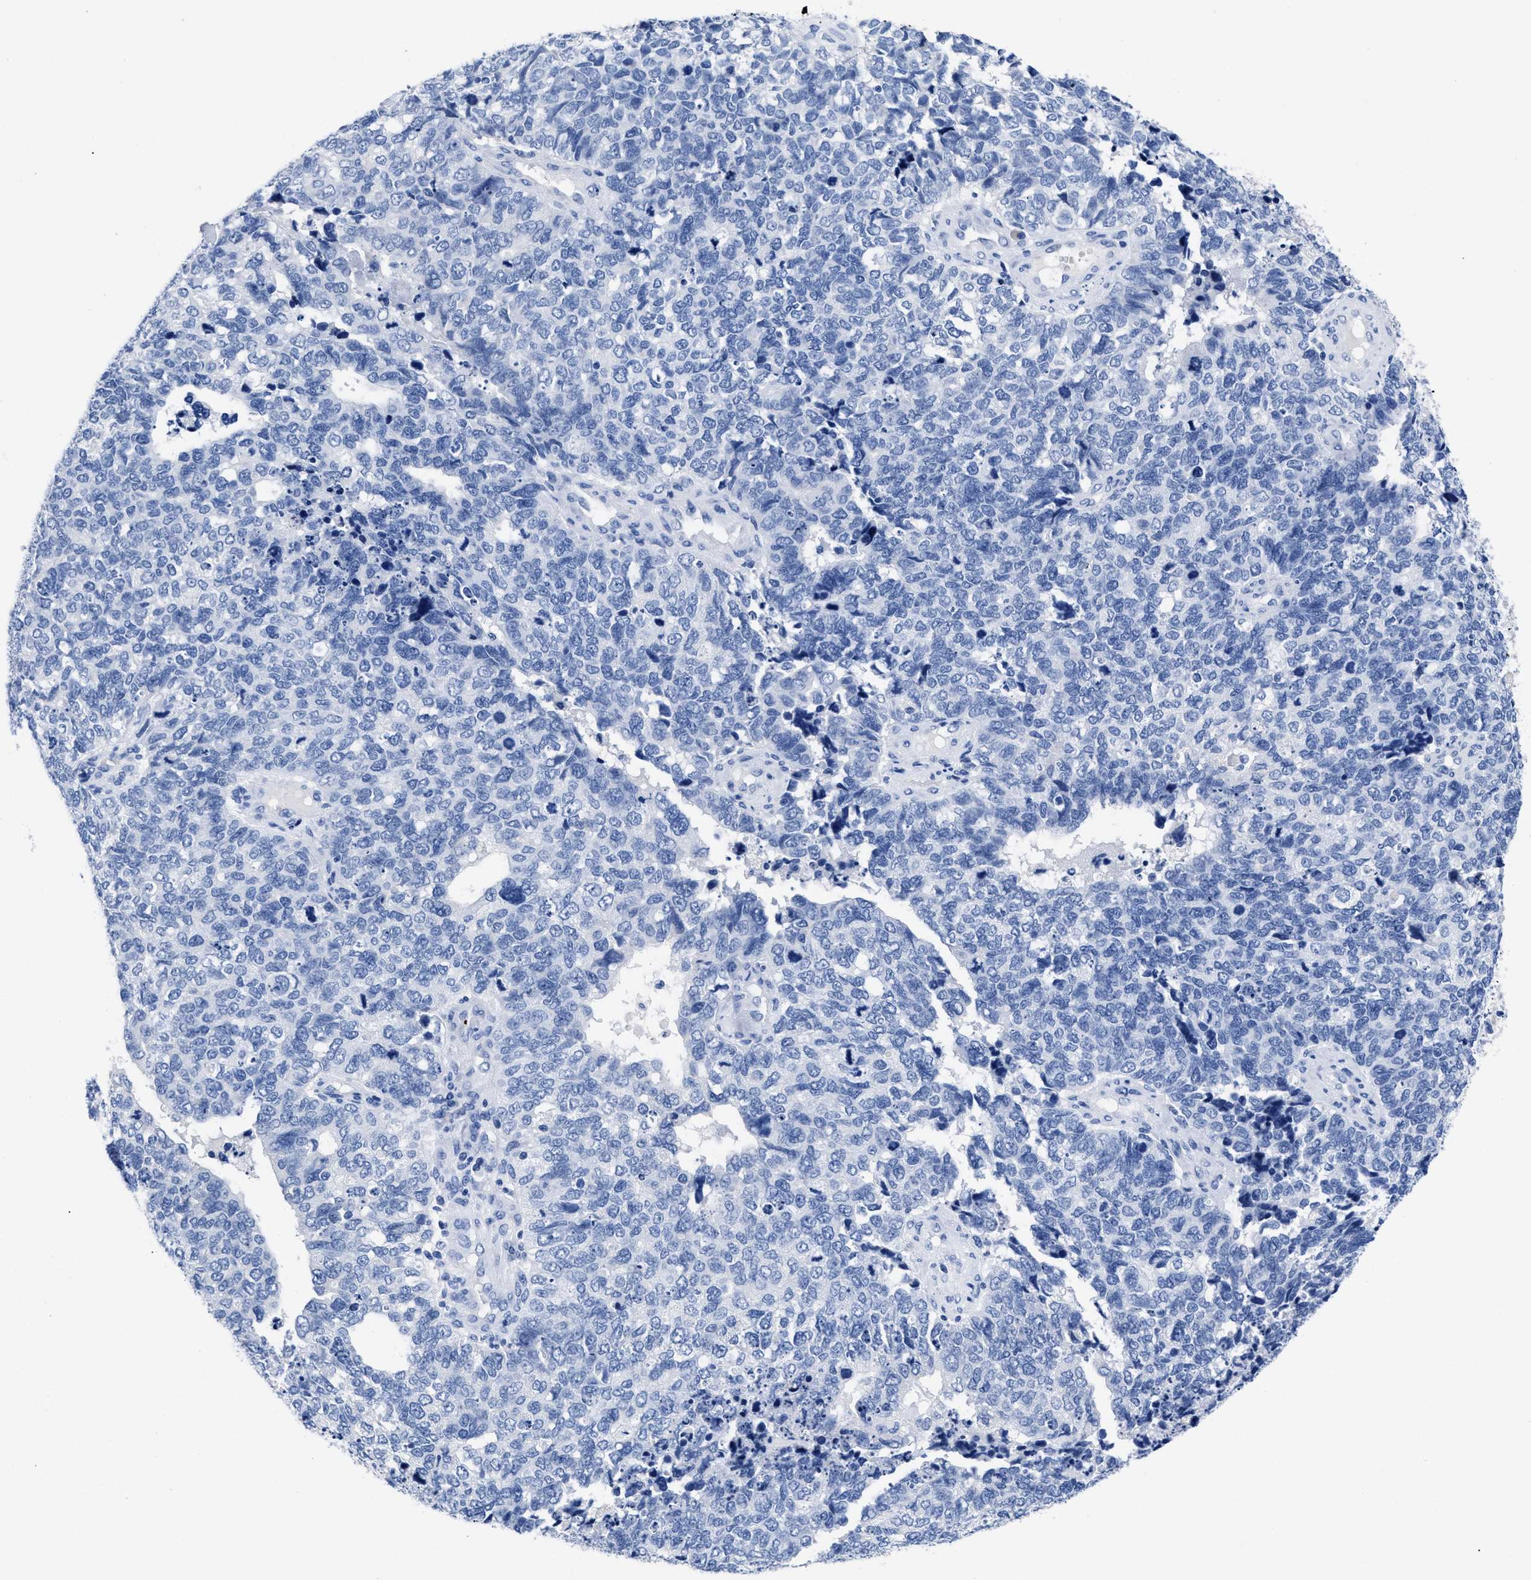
{"staining": {"intensity": "negative", "quantity": "none", "location": "none"}, "tissue": "cervical cancer", "cell_type": "Tumor cells", "image_type": "cancer", "snomed": [{"axis": "morphology", "description": "Squamous cell carcinoma, NOS"}, {"axis": "topography", "description": "Cervix"}], "caption": "Protein analysis of cervical cancer (squamous cell carcinoma) reveals no significant expression in tumor cells.", "gene": "TREML1", "patient": {"sex": "female", "age": 63}}